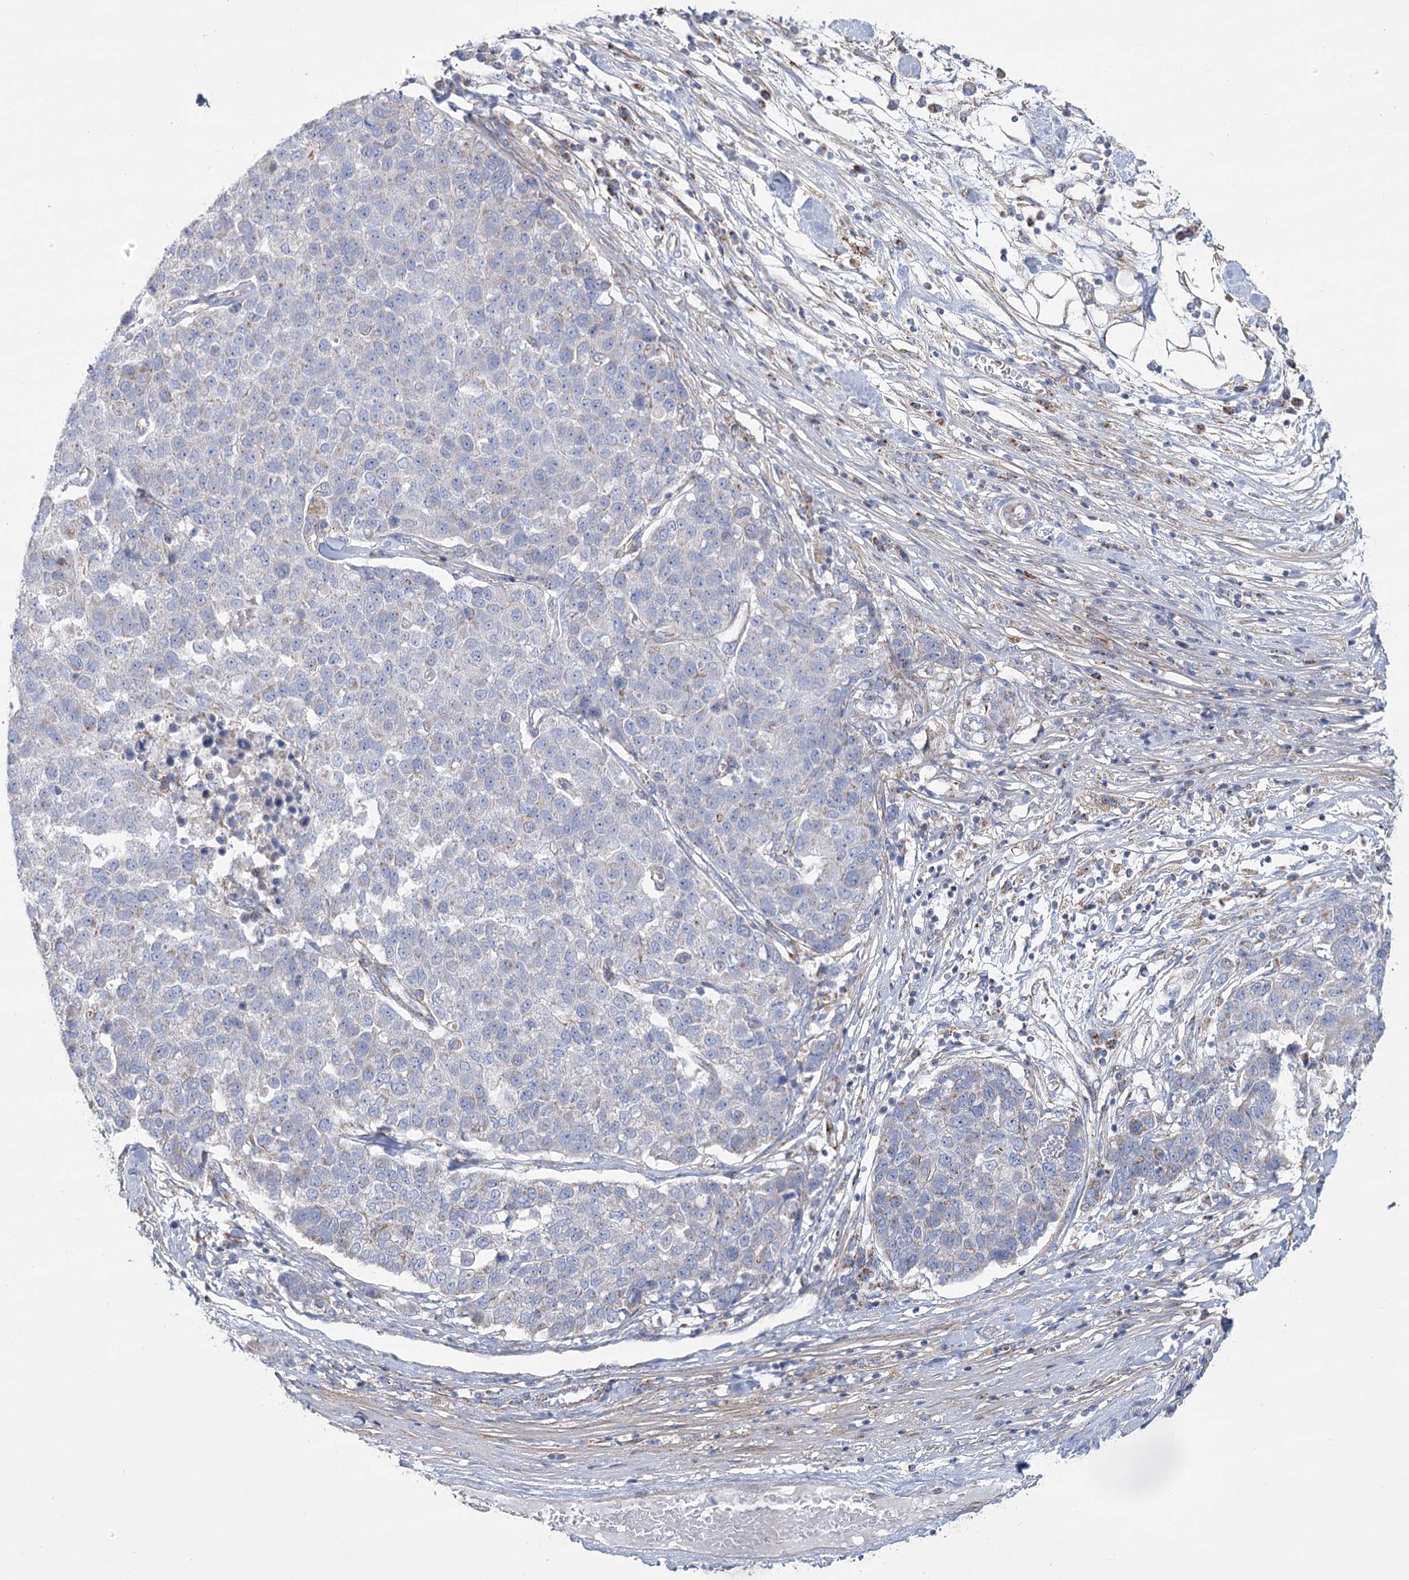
{"staining": {"intensity": "negative", "quantity": "none", "location": "none"}, "tissue": "pancreatic cancer", "cell_type": "Tumor cells", "image_type": "cancer", "snomed": [{"axis": "morphology", "description": "Adenocarcinoma, NOS"}, {"axis": "topography", "description": "Pancreas"}], "caption": "The photomicrograph reveals no significant expression in tumor cells of adenocarcinoma (pancreatic). (DAB immunohistochemistry with hematoxylin counter stain).", "gene": "SNX7", "patient": {"sex": "female", "age": 61}}